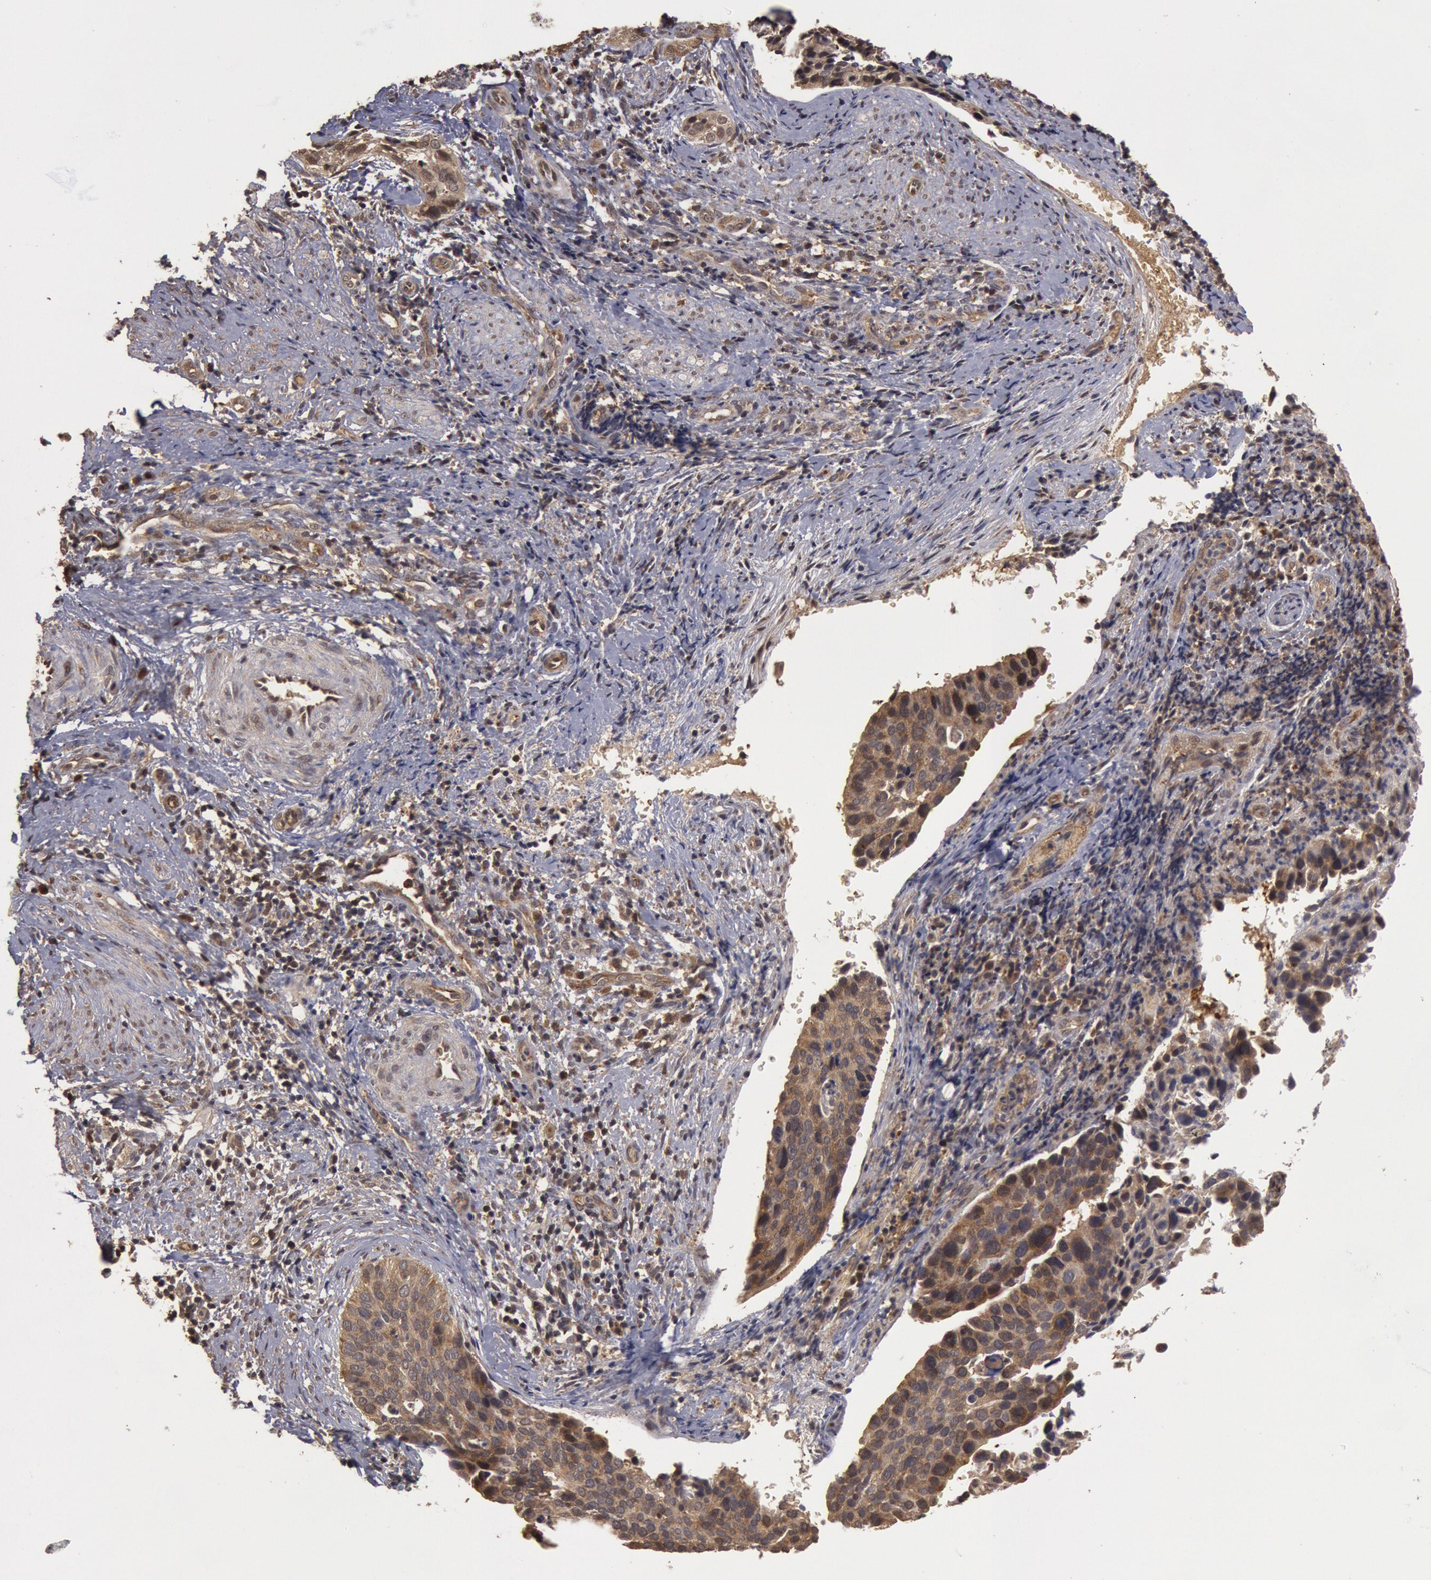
{"staining": {"intensity": "moderate", "quantity": ">75%", "location": "cytoplasmic/membranous"}, "tissue": "cervical cancer", "cell_type": "Tumor cells", "image_type": "cancer", "snomed": [{"axis": "morphology", "description": "Squamous cell carcinoma, NOS"}, {"axis": "topography", "description": "Cervix"}], "caption": "There is medium levels of moderate cytoplasmic/membranous positivity in tumor cells of squamous cell carcinoma (cervical), as demonstrated by immunohistochemical staining (brown color).", "gene": "USP14", "patient": {"sex": "female", "age": 31}}